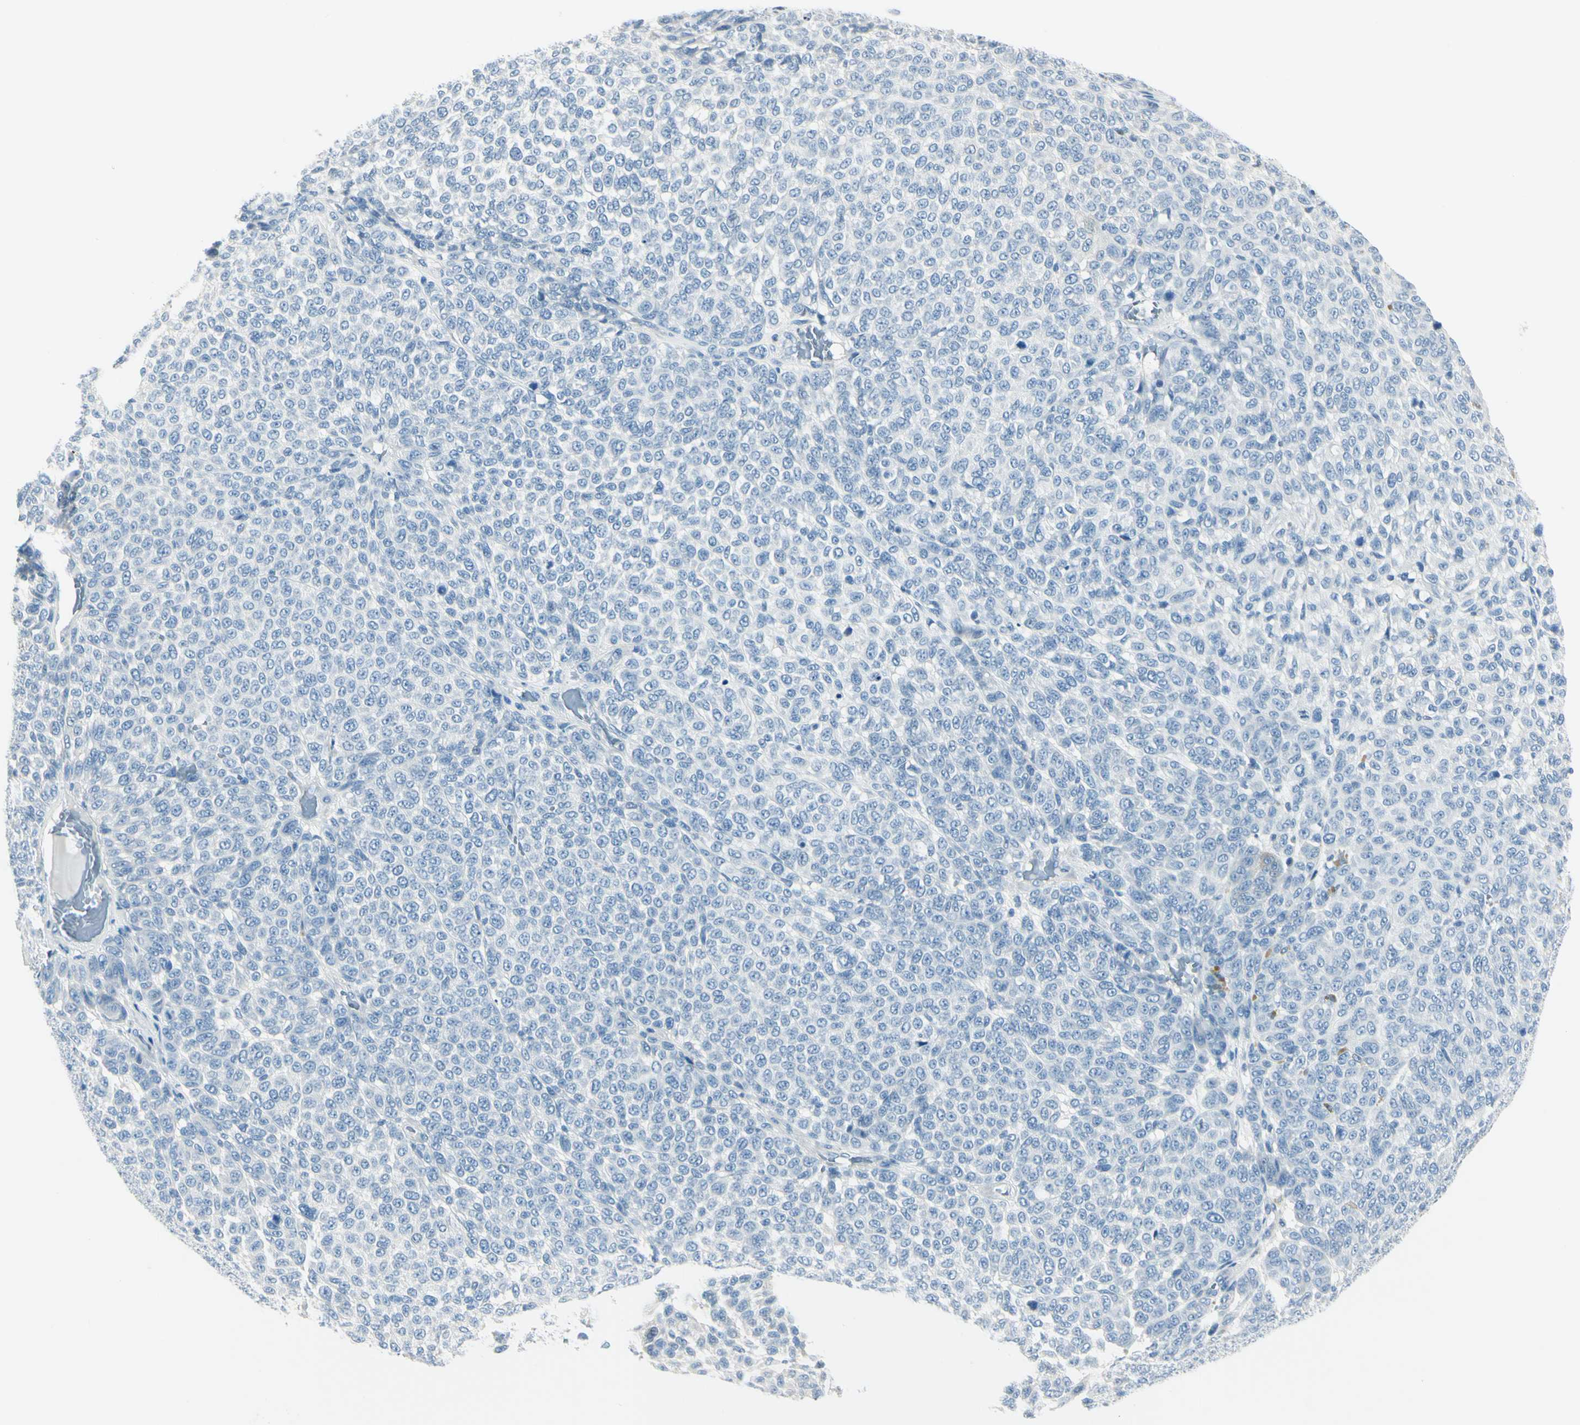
{"staining": {"intensity": "negative", "quantity": "none", "location": "none"}, "tissue": "melanoma", "cell_type": "Tumor cells", "image_type": "cancer", "snomed": [{"axis": "morphology", "description": "Malignant melanoma, NOS"}, {"axis": "topography", "description": "Skin"}], "caption": "Tumor cells show no significant protein expression in melanoma.", "gene": "DLG4", "patient": {"sex": "male", "age": 59}}